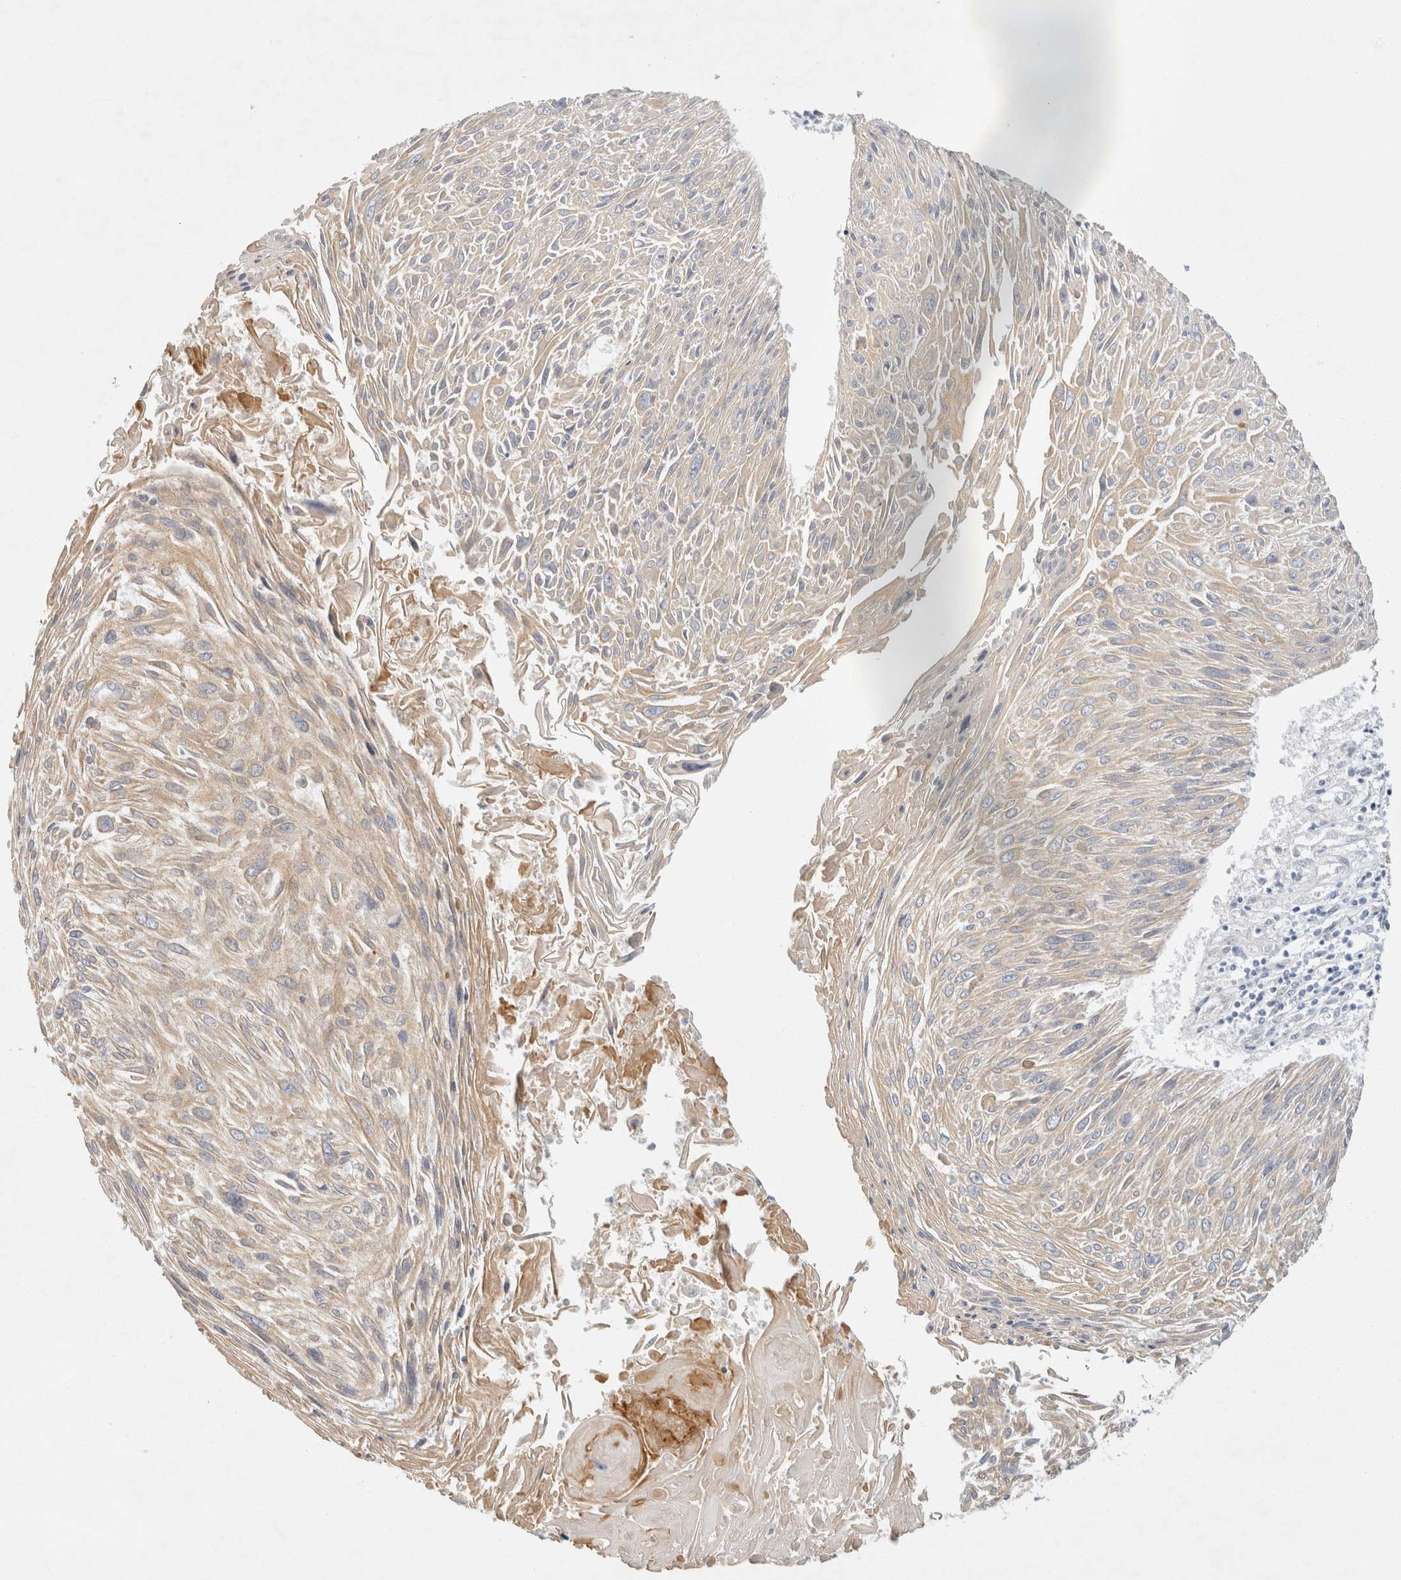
{"staining": {"intensity": "weak", "quantity": "25%-75%", "location": "cytoplasmic/membranous"}, "tissue": "cervical cancer", "cell_type": "Tumor cells", "image_type": "cancer", "snomed": [{"axis": "morphology", "description": "Squamous cell carcinoma, NOS"}, {"axis": "topography", "description": "Cervix"}], "caption": "IHC (DAB (3,3'-diaminobenzidine)) staining of human squamous cell carcinoma (cervical) demonstrates weak cytoplasmic/membranous protein positivity in approximately 25%-75% of tumor cells.", "gene": "KRT20", "patient": {"sex": "female", "age": 51}}